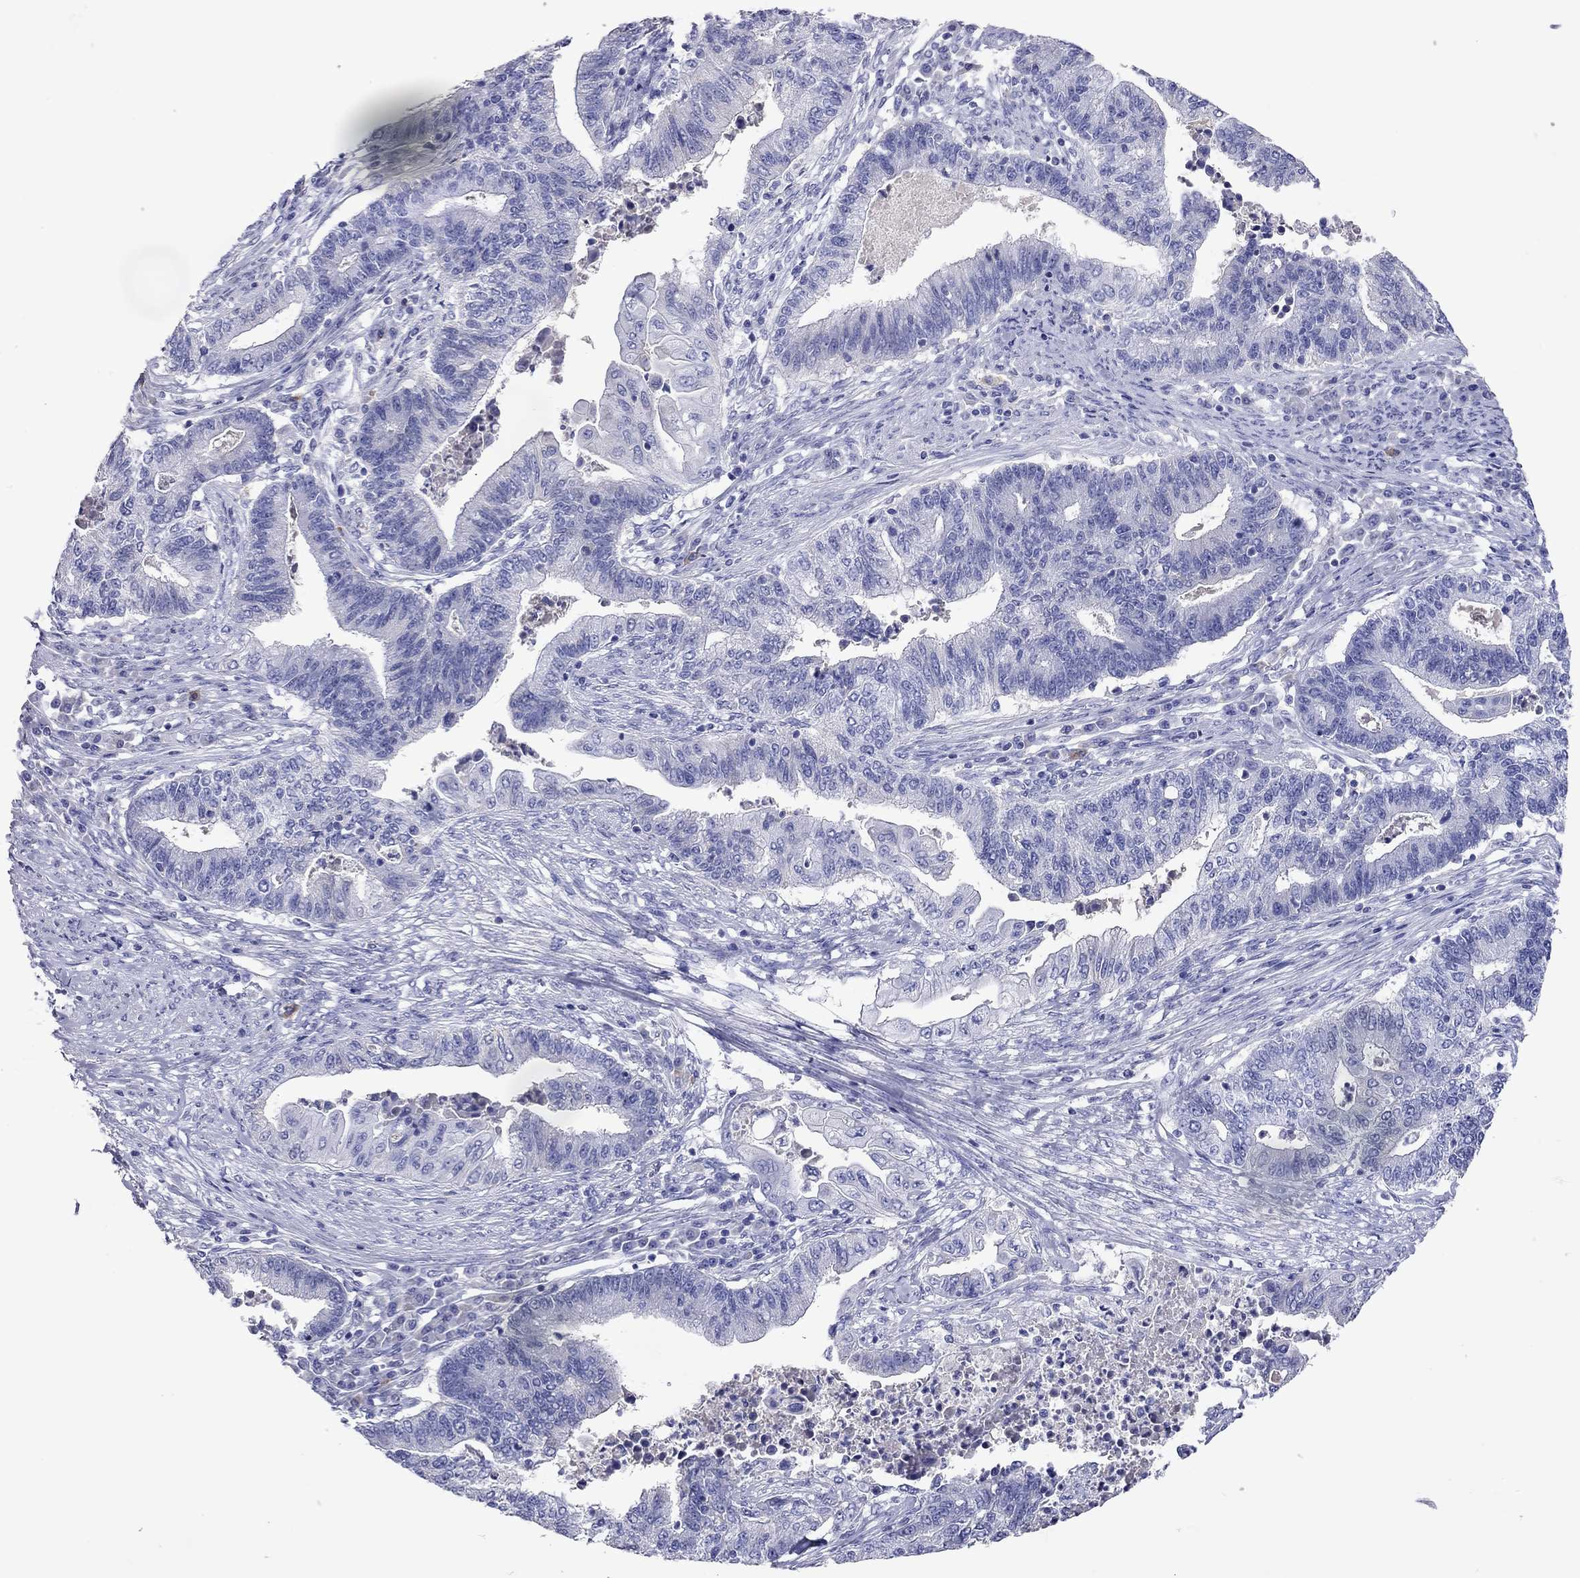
{"staining": {"intensity": "negative", "quantity": "none", "location": "none"}, "tissue": "endometrial cancer", "cell_type": "Tumor cells", "image_type": "cancer", "snomed": [{"axis": "morphology", "description": "Adenocarcinoma, NOS"}, {"axis": "topography", "description": "Uterus"}, {"axis": "topography", "description": "Endometrium"}], "caption": "DAB (3,3'-diaminobenzidine) immunohistochemical staining of human adenocarcinoma (endometrial) demonstrates no significant staining in tumor cells.", "gene": "CALHM1", "patient": {"sex": "female", "age": 54}}